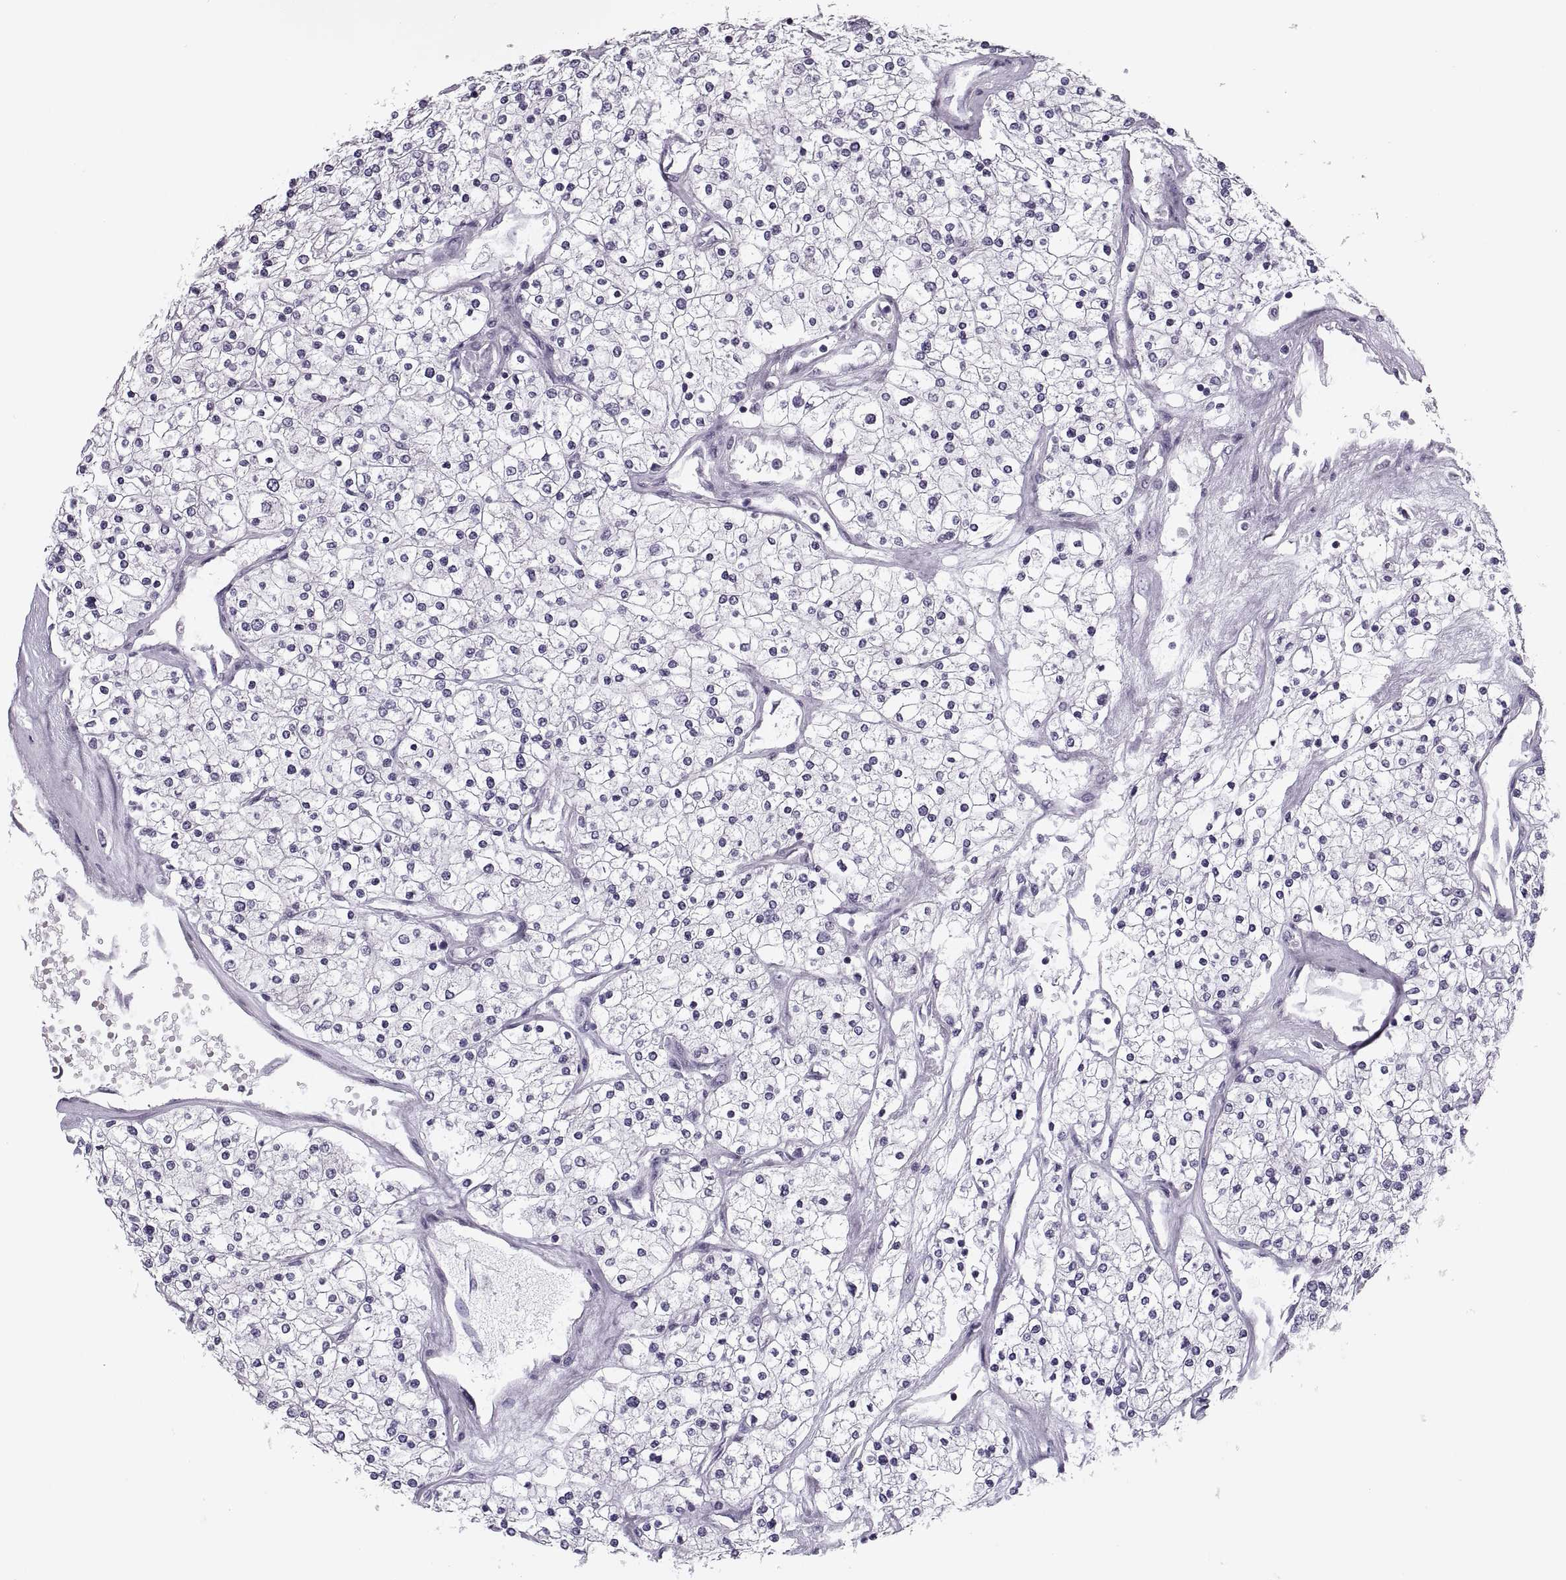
{"staining": {"intensity": "negative", "quantity": "none", "location": "none"}, "tissue": "renal cancer", "cell_type": "Tumor cells", "image_type": "cancer", "snomed": [{"axis": "morphology", "description": "Adenocarcinoma, NOS"}, {"axis": "topography", "description": "Kidney"}], "caption": "Protein analysis of renal cancer (adenocarcinoma) shows no significant expression in tumor cells.", "gene": "PAGE5", "patient": {"sex": "male", "age": 80}}